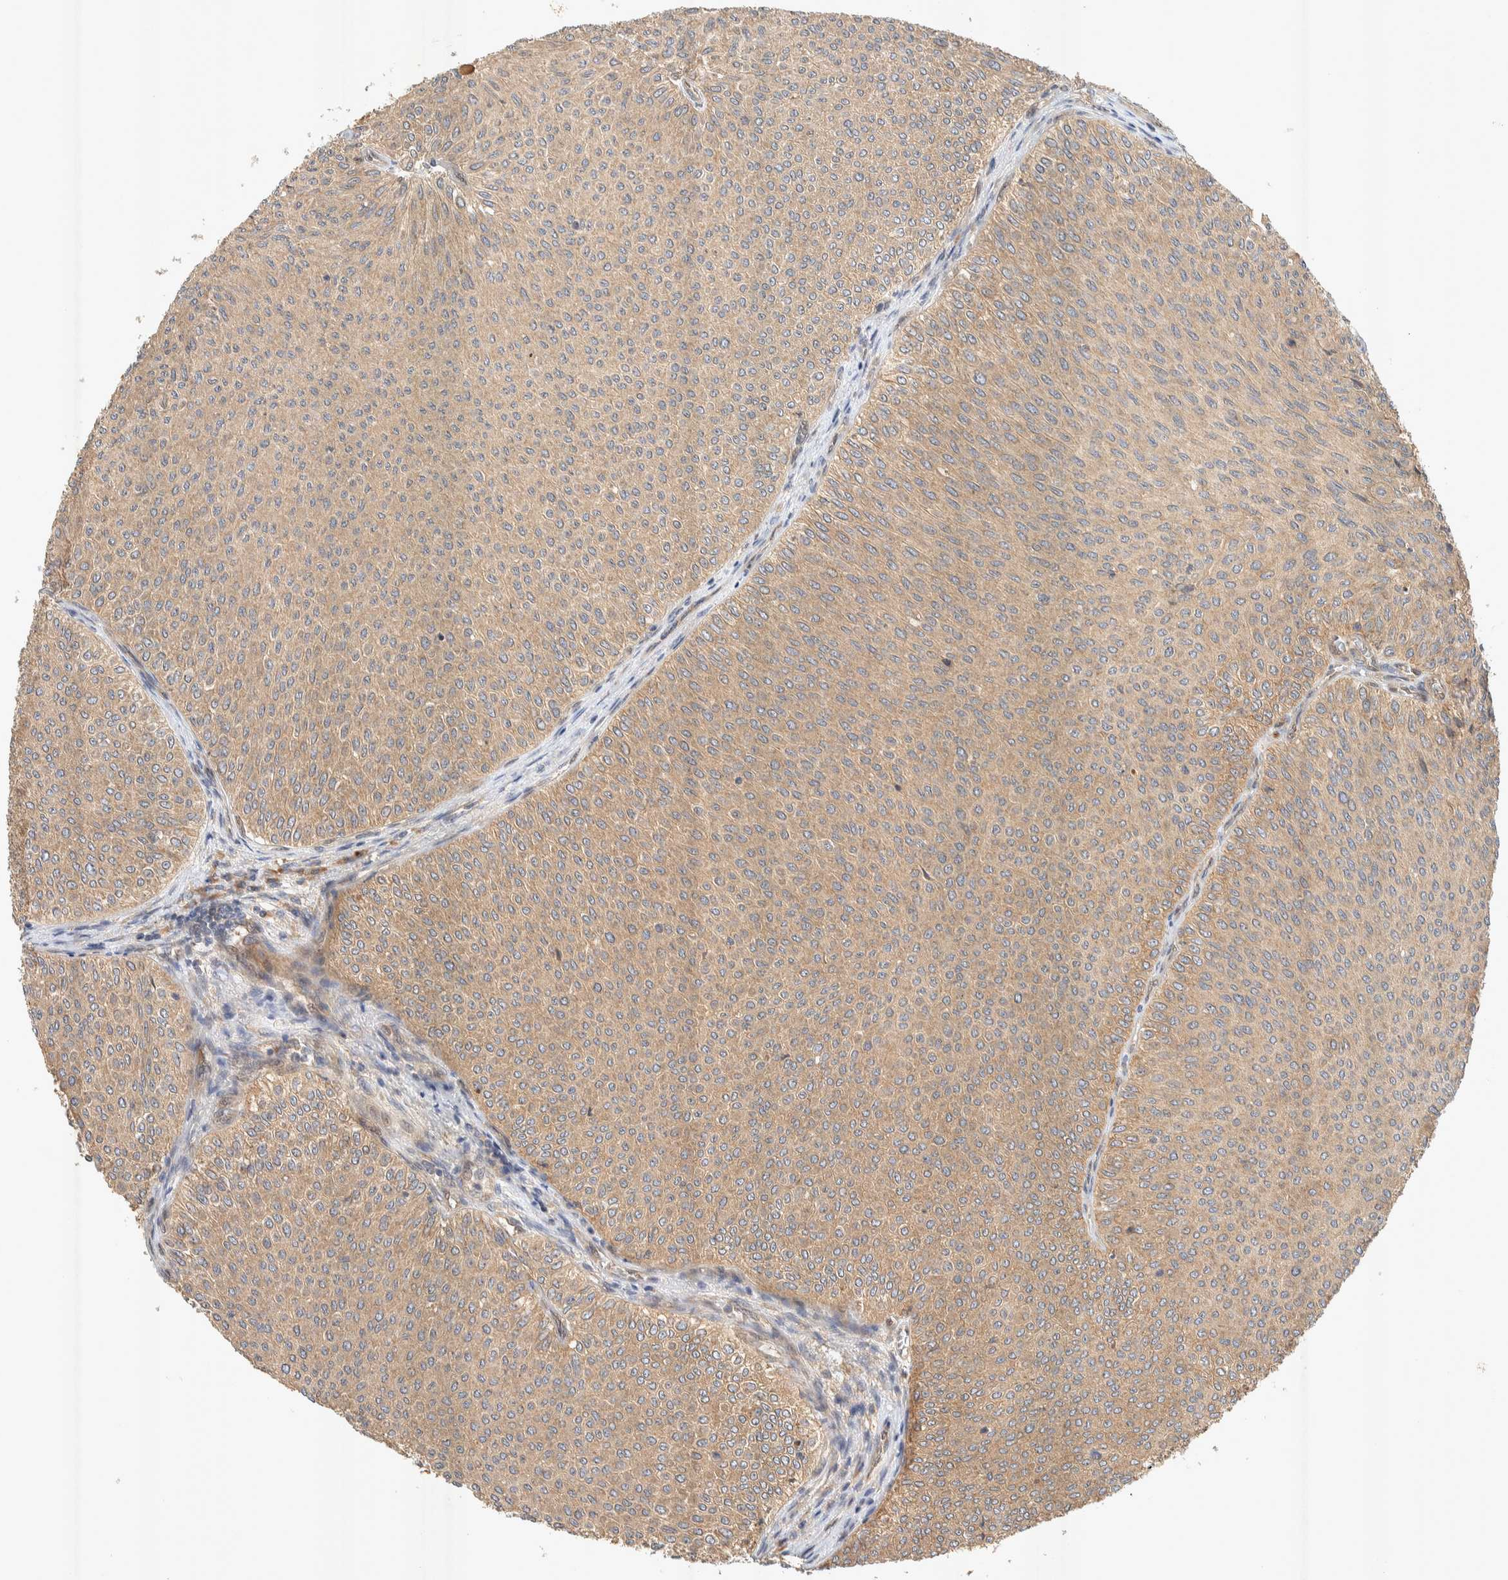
{"staining": {"intensity": "moderate", "quantity": ">75%", "location": "cytoplasmic/membranous"}, "tissue": "urothelial cancer", "cell_type": "Tumor cells", "image_type": "cancer", "snomed": [{"axis": "morphology", "description": "Urothelial carcinoma, Low grade"}, {"axis": "topography", "description": "Urinary bladder"}], "caption": "The immunohistochemical stain shows moderate cytoplasmic/membranous expression in tumor cells of urothelial cancer tissue.", "gene": "PXK", "patient": {"sex": "male", "age": 78}}